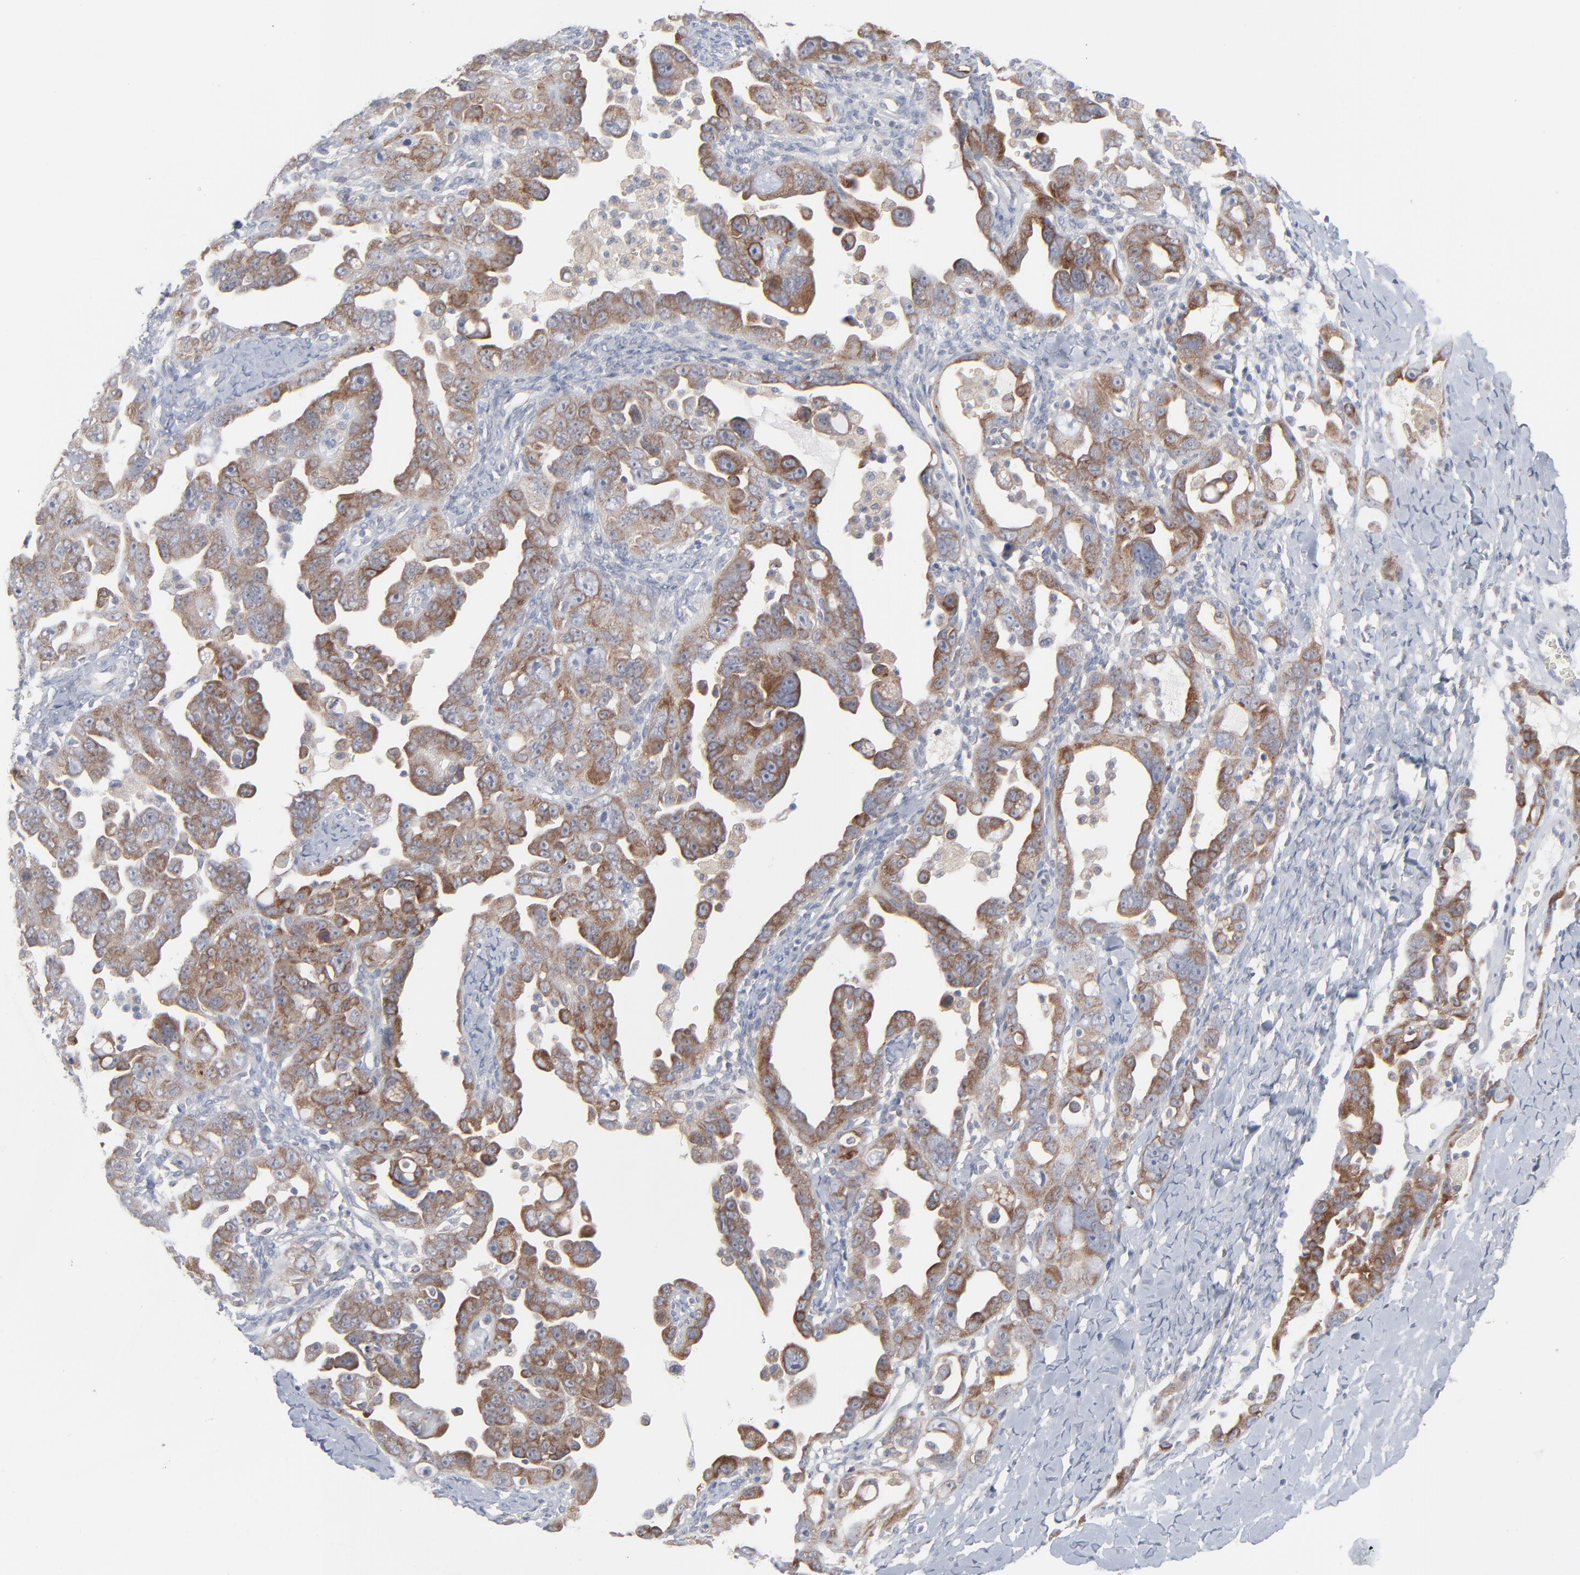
{"staining": {"intensity": "moderate", "quantity": ">75%", "location": "cytoplasmic/membranous"}, "tissue": "ovarian cancer", "cell_type": "Tumor cells", "image_type": "cancer", "snomed": [{"axis": "morphology", "description": "Cystadenocarcinoma, serous, NOS"}, {"axis": "topography", "description": "Ovary"}], "caption": "Serous cystadenocarcinoma (ovarian) was stained to show a protein in brown. There is medium levels of moderate cytoplasmic/membranous positivity in about >75% of tumor cells. (IHC, brightfield microscopy, high magnification).", "gene": "KDSR", "patient": {"sex": "female", "age": 66}}